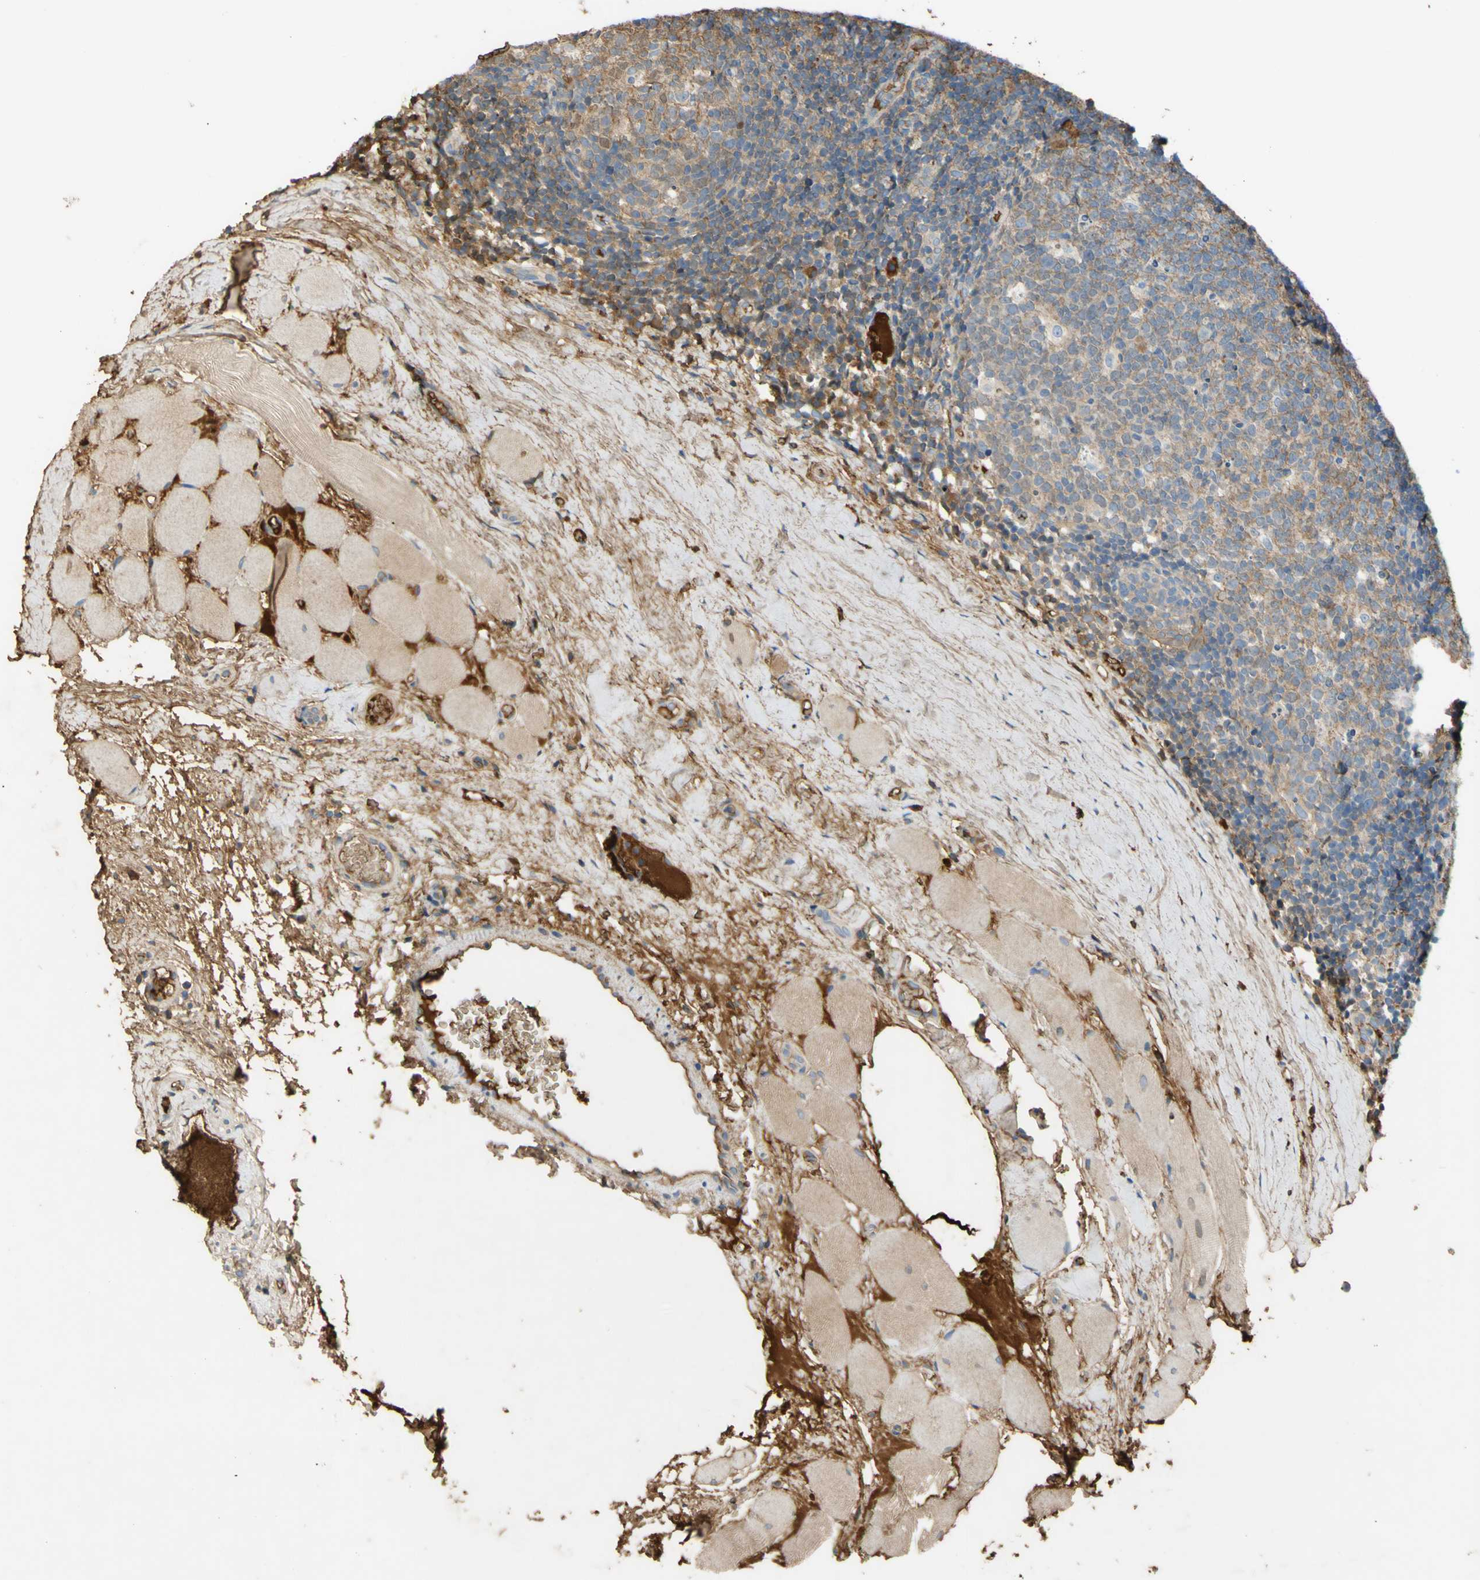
{"staining": {"intensity": "moderate", "quantity": ">75%", "location": "cytoplasmic/membranous"}, "tissue": "tonsil", "cell_type": "Germinal center cells", "image_type": "normal", "snomed": [{"axis": "morphology", "description": "Normal tissue, NOS"}, {"axis": "topography", "description": "Tonsil"}], "caption": "Protein analysis of unremarkable tonsil exhibits moderate cytoplasmic/membranous positivity in about >75% of germinal center cells. (Brightfield microscopy of DAB IHC at high magnification).", "gene": "TIMP2", "patient": {"sex": "female", "age": 19}}